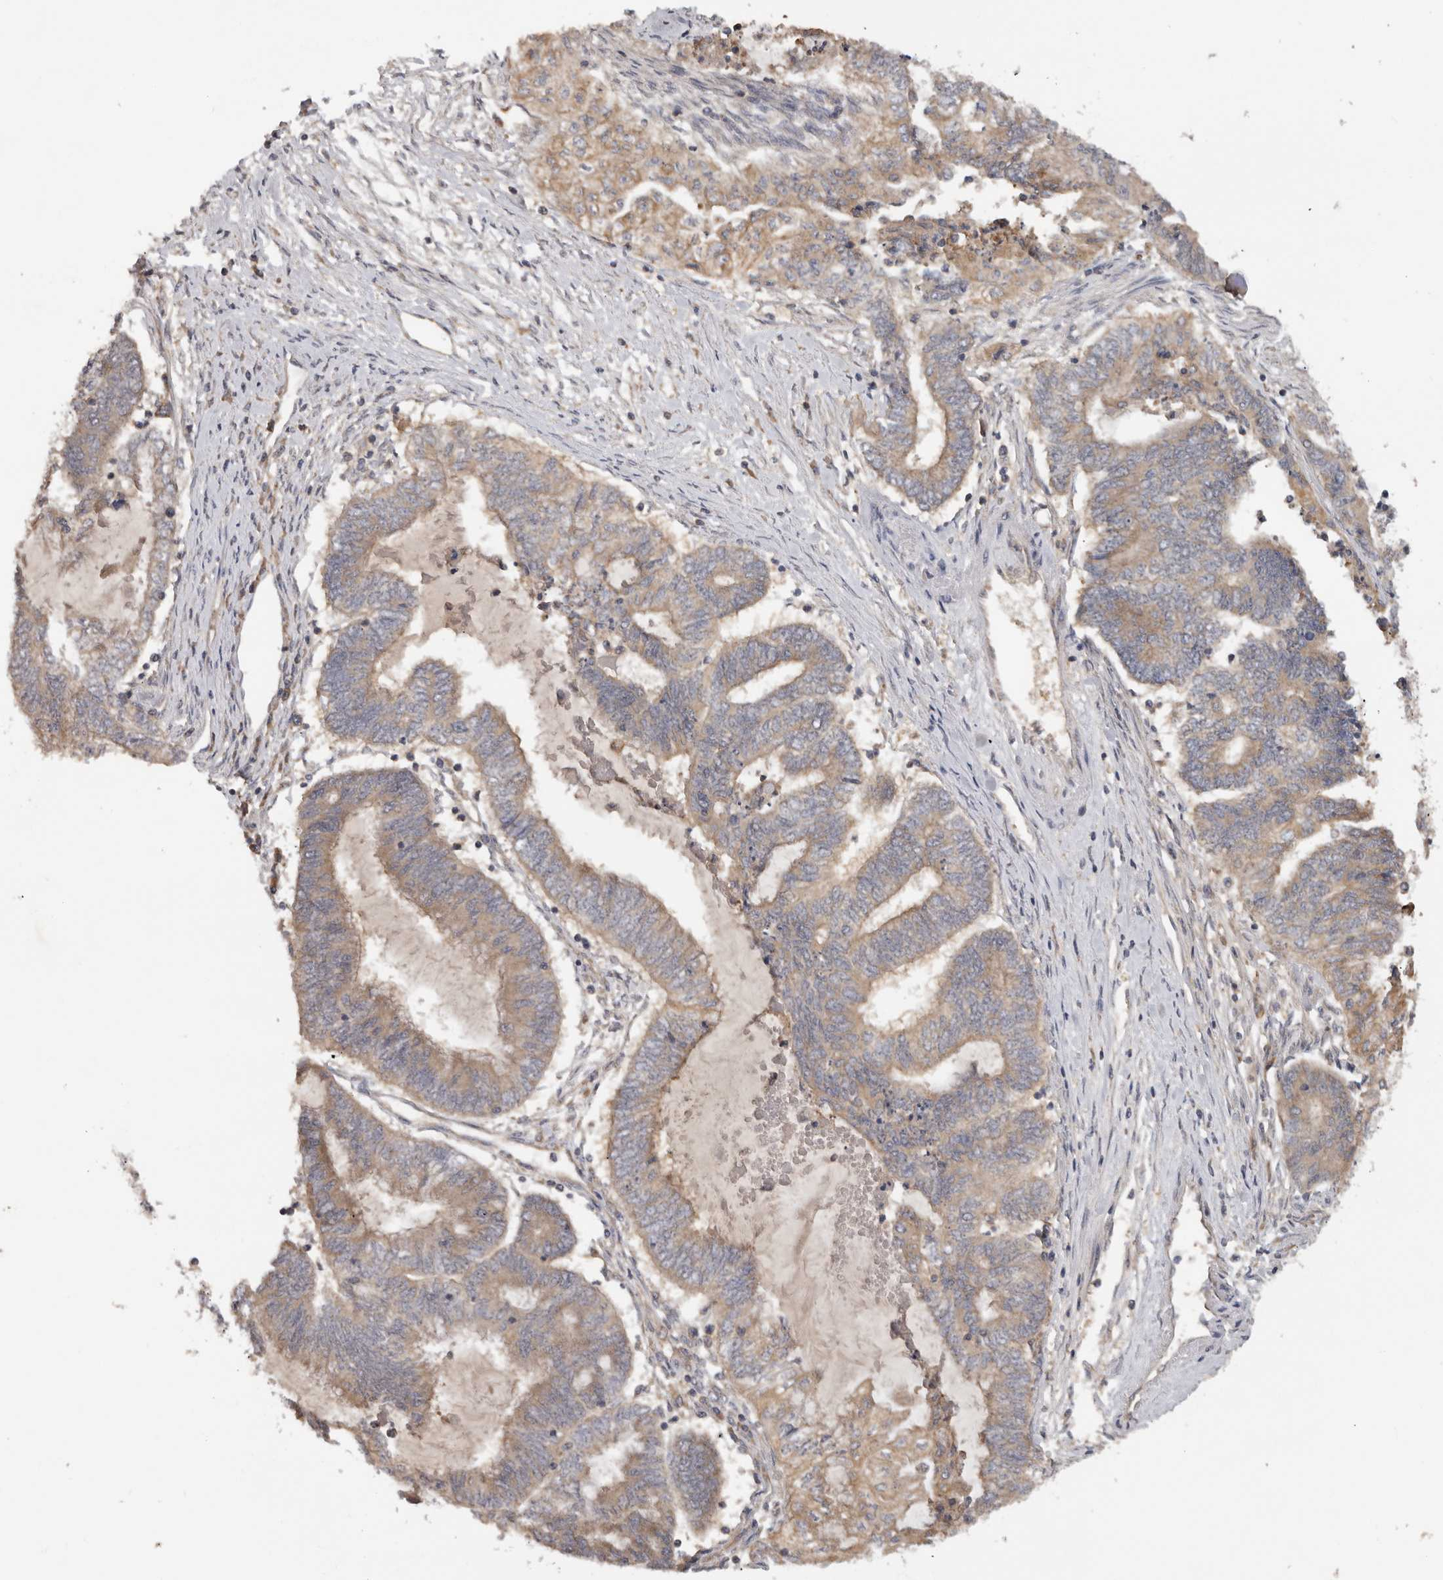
{"staining": {"intensity": "moderate", "quantity": ">75%", "location": "cytoplasmic/membranous"}, "tissue": "endometrial cancer", "cell_type": "Tumor cells", "image_type": "cancer", "snomed": [{"axis": "morphology", "description": "Adenocarcinoma, NOS"}, {"axis": "topography", "description": "Uterus"}, {"axis": "topography", "description": "Endometrium"}], "caption": "This image shows IHC staining of endometrial cancer (adenocarcinoma), with medium moderate cytoplasmic/membranous positivity in about >75% of tumor cells.", "gene": "PPP1R42", "patient": {"sex": "female", "age": 70}}